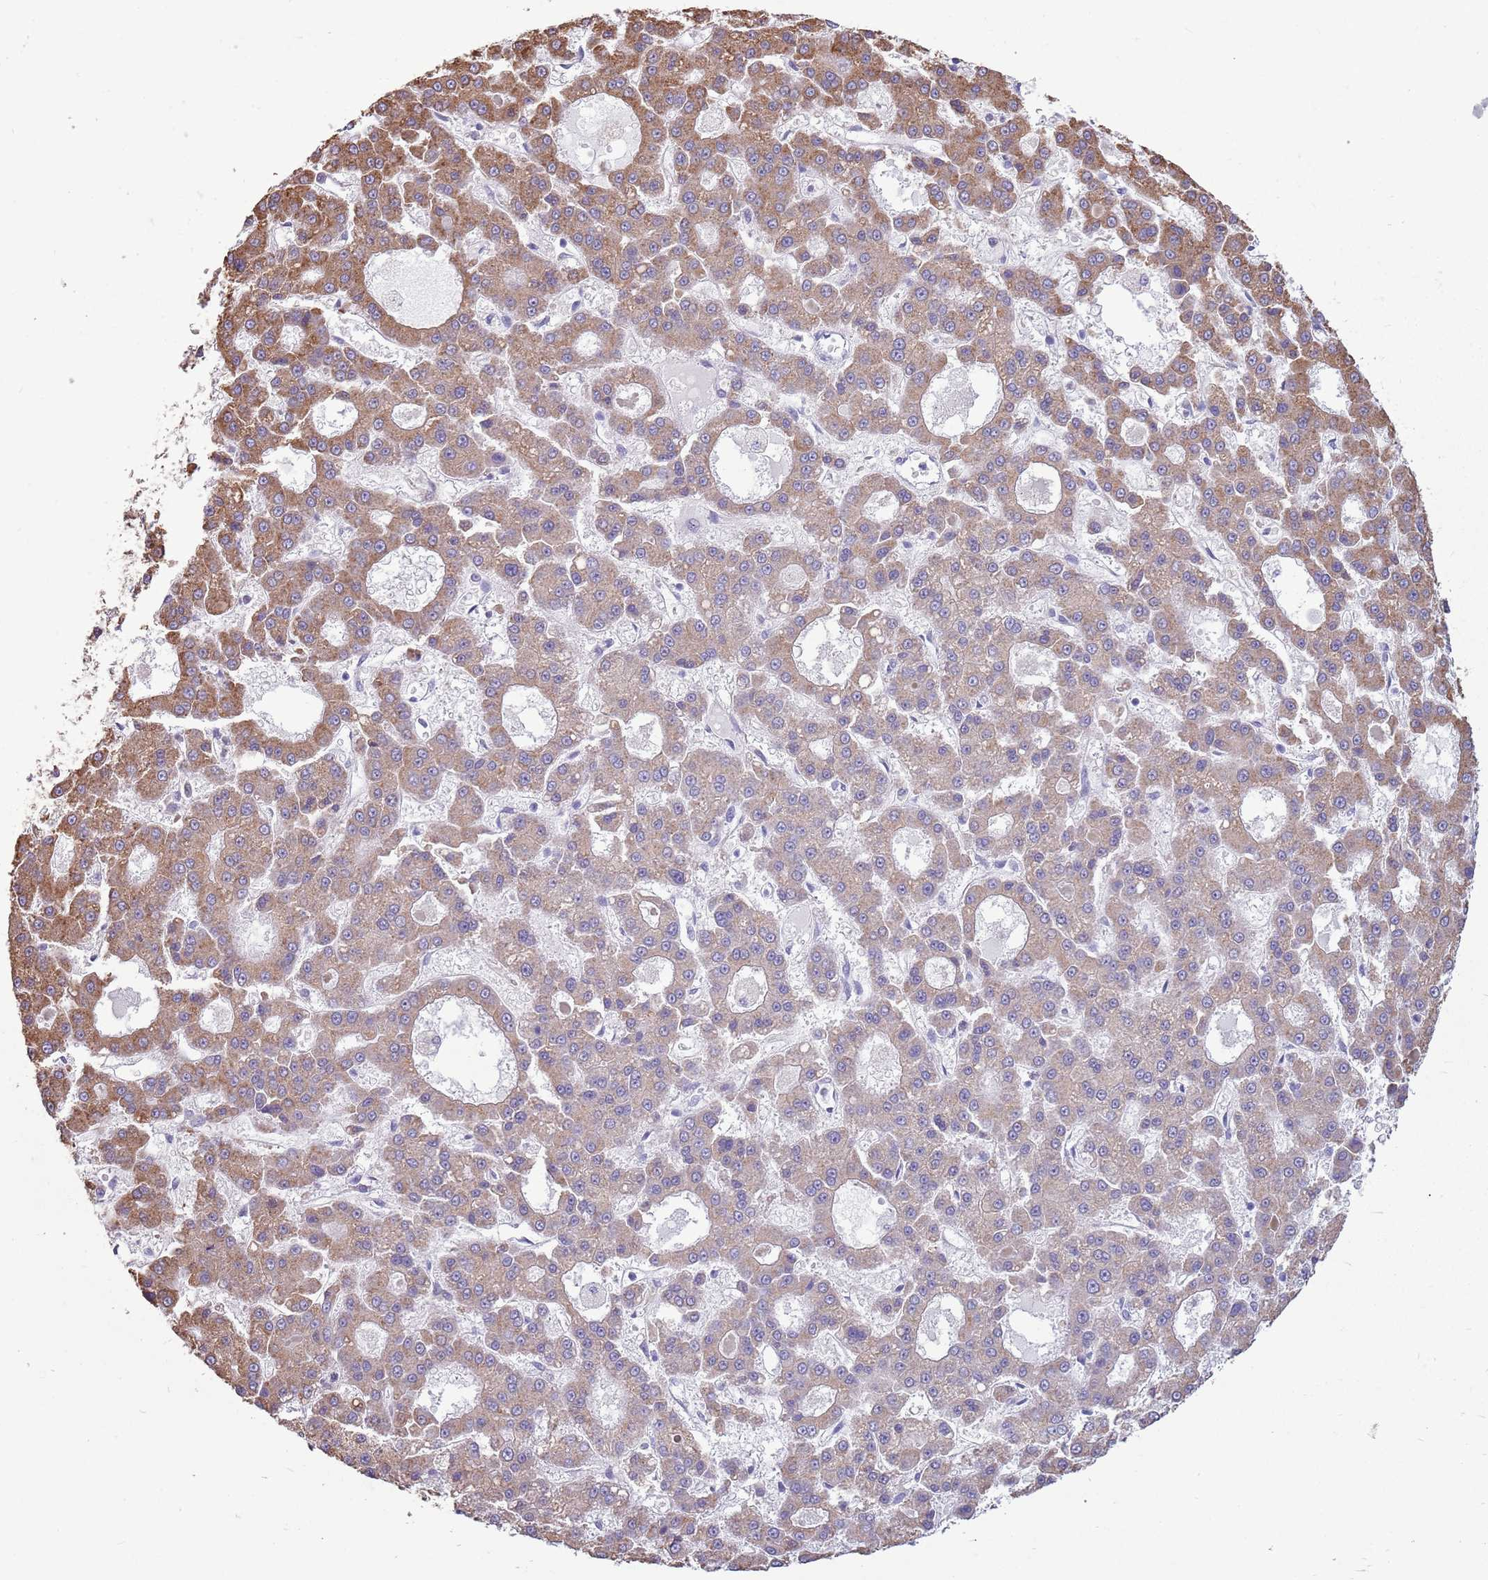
{"staining": {"intensity": "moderate", "quantity": "<25%", "location": "cytoplasmic/membranous"}, "tissue": "liver cancer", "cell_type": "Tumor cells", "image_type": "cancer", "snomed": [{"axis": "morphology", "description": "Carcinoma, Hepatocellular, NOS"}, {"axis": "topography", "description": "Liver"}], "caption": "A high-resolution histopathology image shows immunohistochemistry staining of liver cancer (hepatocellular carcinoma), which demonstrates moderate cytoplasmic/membranous positivity in approximately <25% of tumor cells. (Stains: DAB in brown, nuclei in blue, Microscopy: brightfield microscopy at high magnification).", "gene": "KCTD19", "patient": {"sex": "male", "age": 70}}